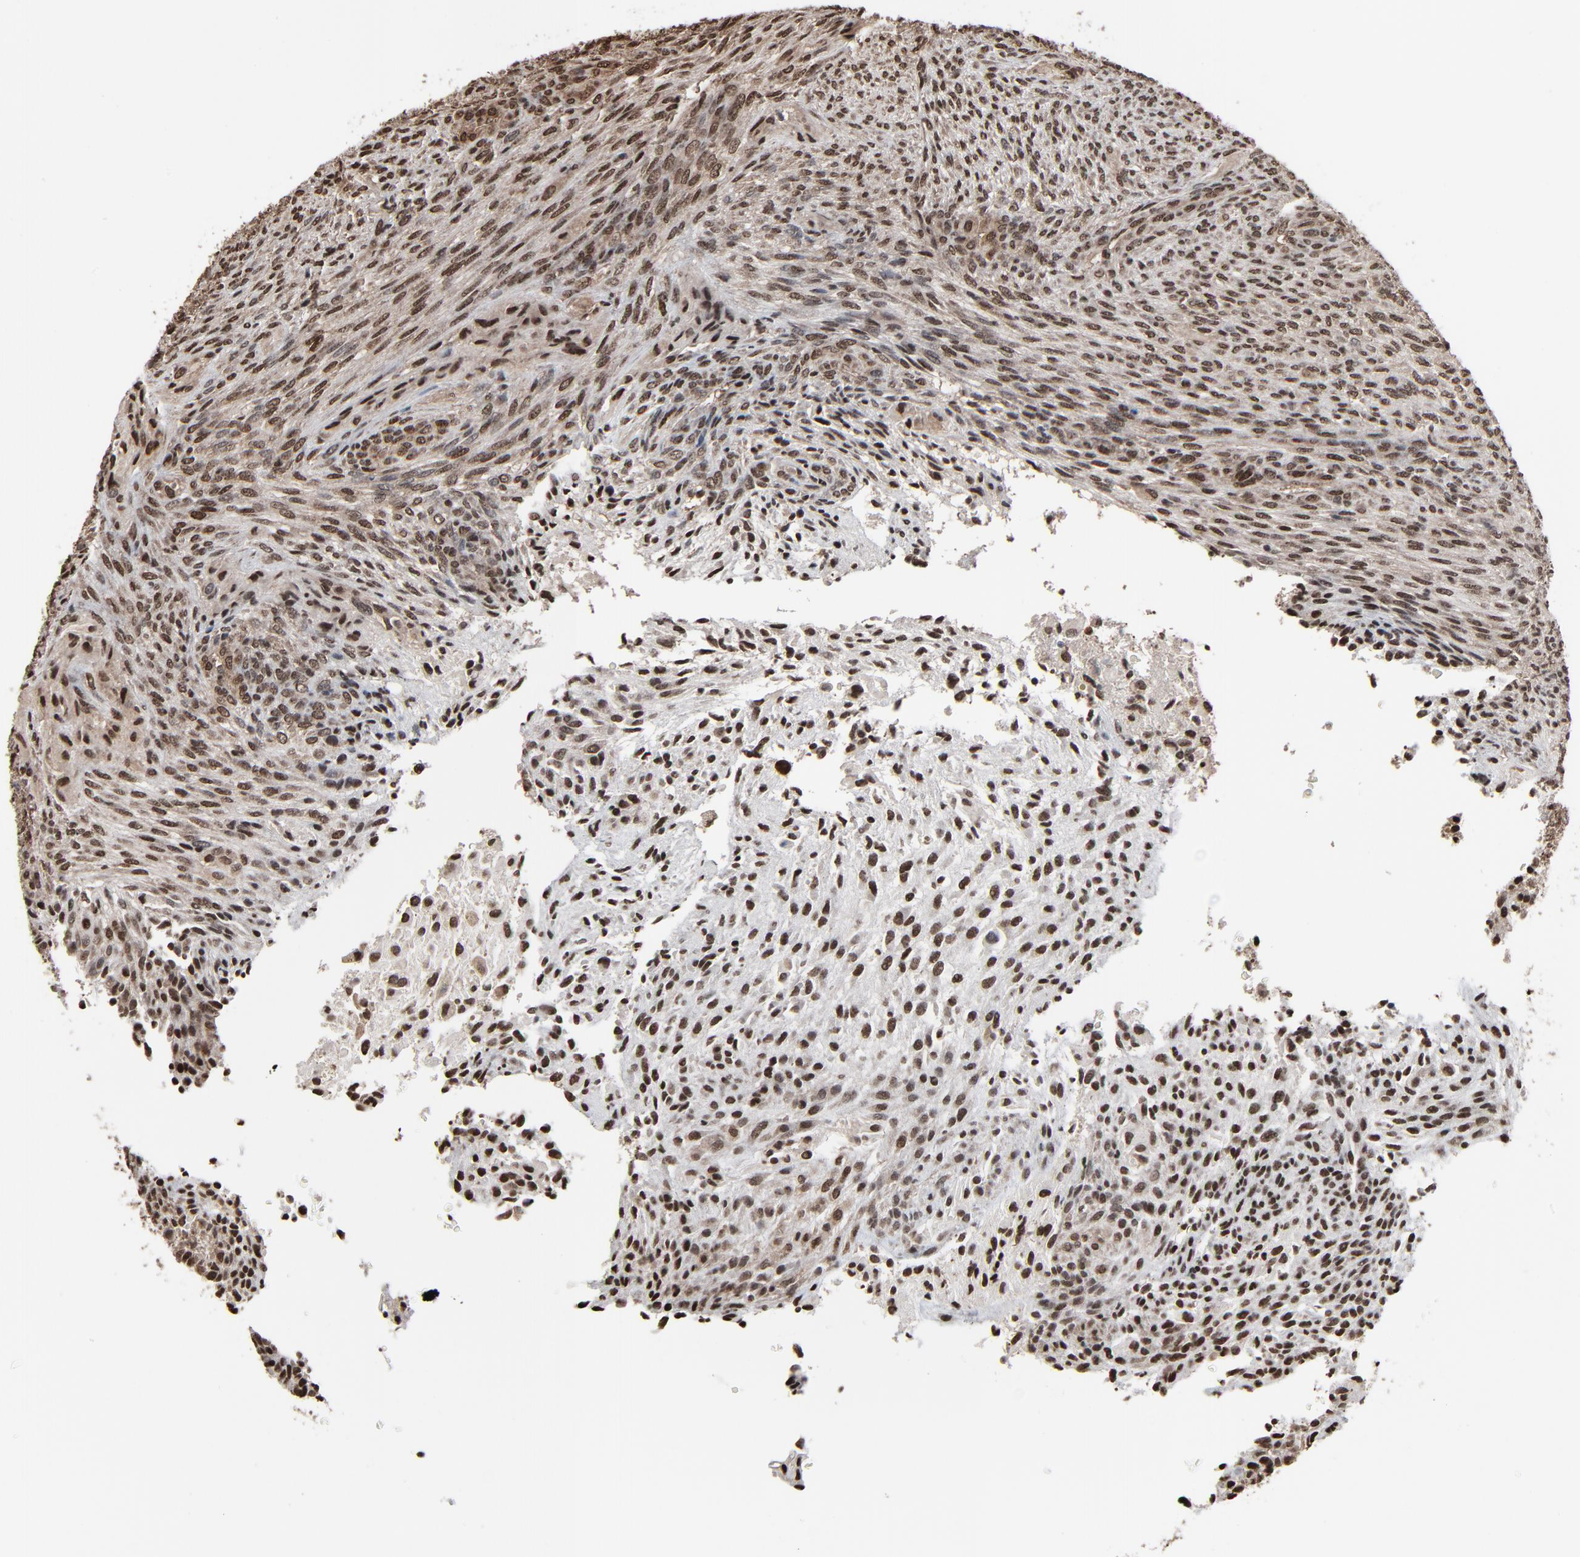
{"staining": {"intensity": "strong", "quantity": ">75%", "location": "cytoplasmic/membranous,nuclear"}, "tissue": "glioma", "cell_type": "Tumor cells", "image_type": "cancer", "snomed": [{"axis": "morphology", "description": "Glioma, malignant, High grade"}, {"axis": "topography", "description": "Cerebral cortex"}], "caption": "A histopathology image showing strong cytoplasmic/membranous and nuclear expression in about >75% of tumor cells in glioma, as visualized by brown immunohistochemical staining.", "gene": "MEIS2", "patient": {"sex": "female", "age": 55}}